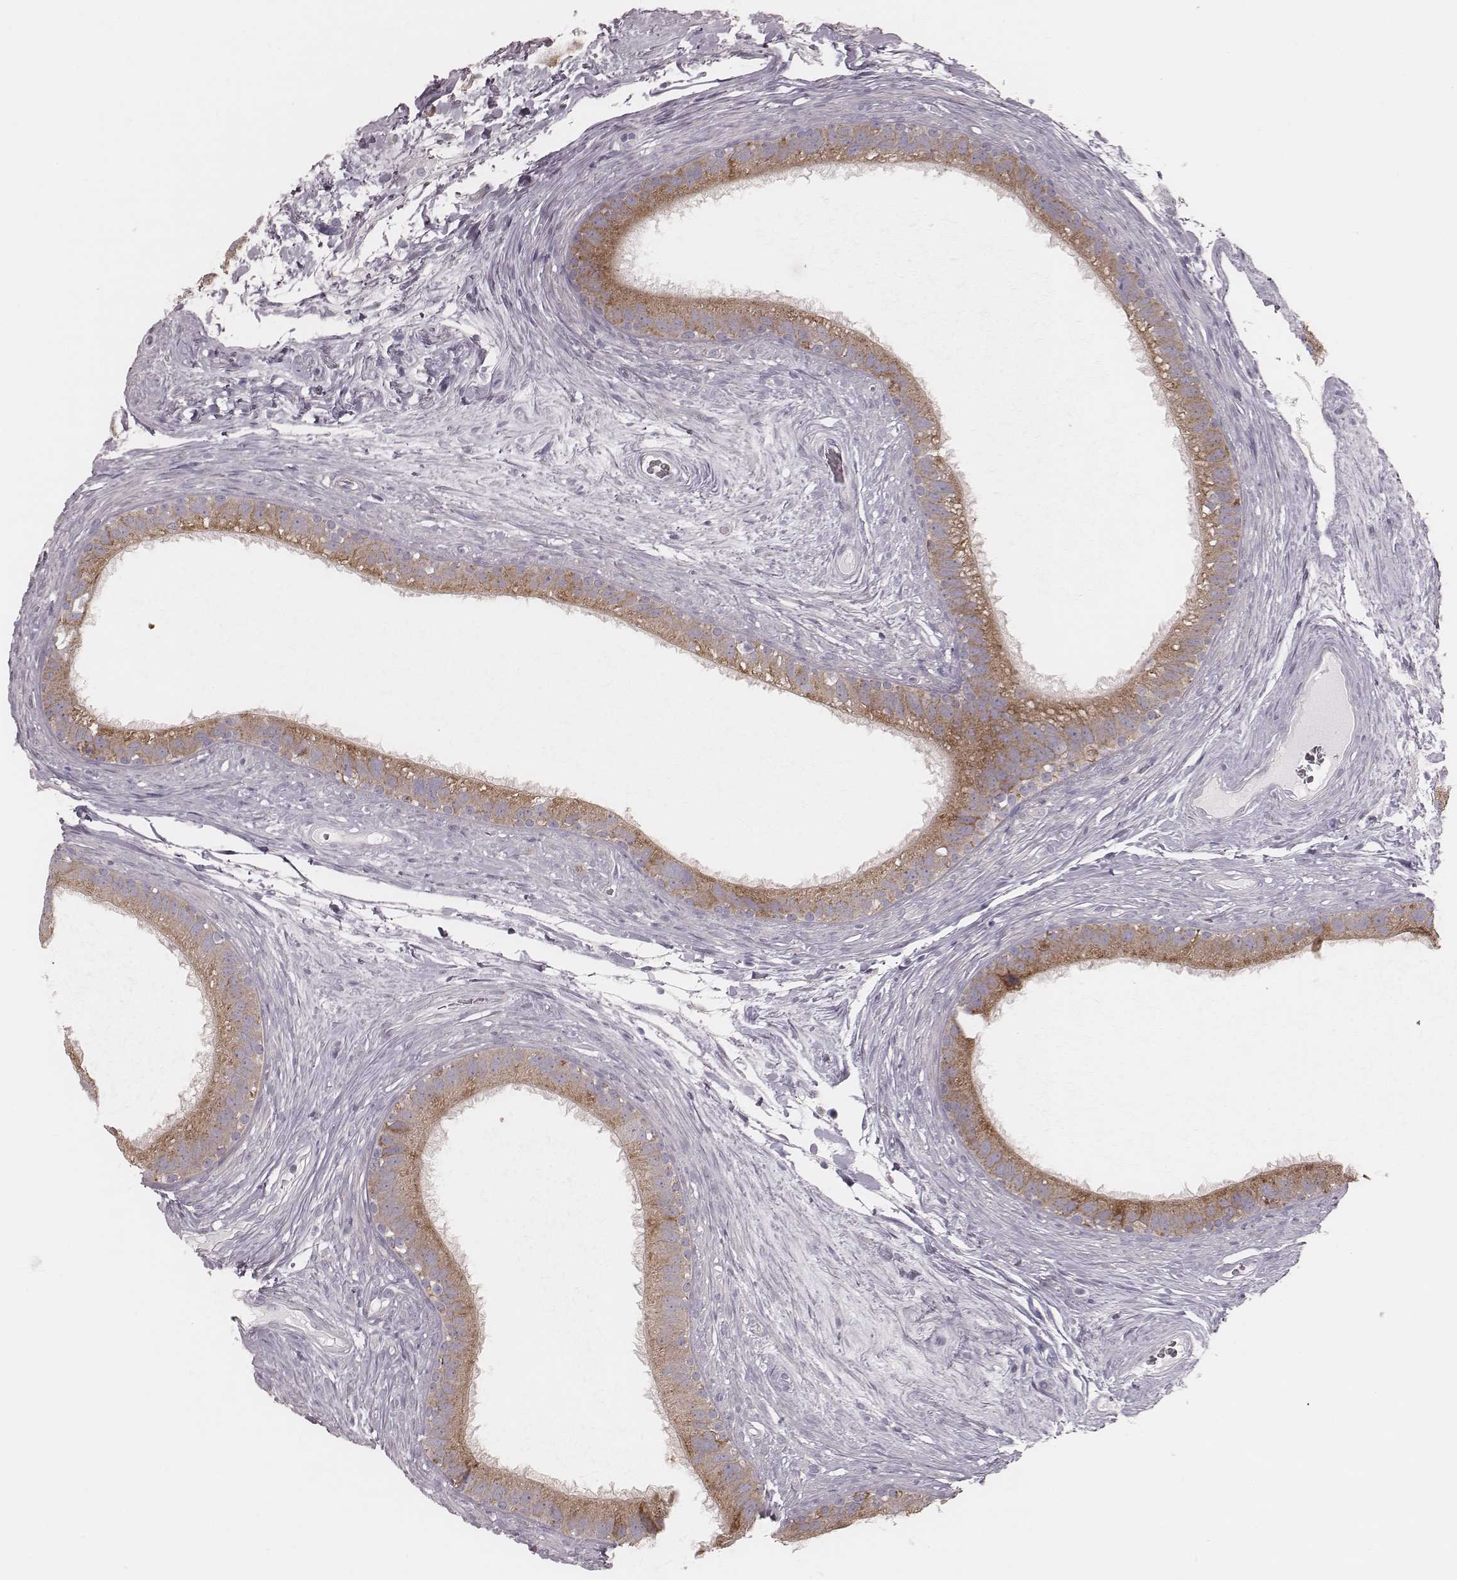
{"staining": {"intensity": "moderate", "quantity": "25%-75%", "location": "cytoplasmic/membranous"}, "tissue": "epididymis", "cell_type": "Glandular cells", "image_type": "normal", "snomed": [{"axis": "morphology", "description": "Normal tissue, NOS"}, {"axis": "topography", "description": "Epididymis"}], "caption": "The immunohistochemical stain highlights moderate cytoplasmic/membranous staining in glandular cells of benign epididymis.", "gene": "KIF5C", "patient": {"sex": "male", "age": 59}}